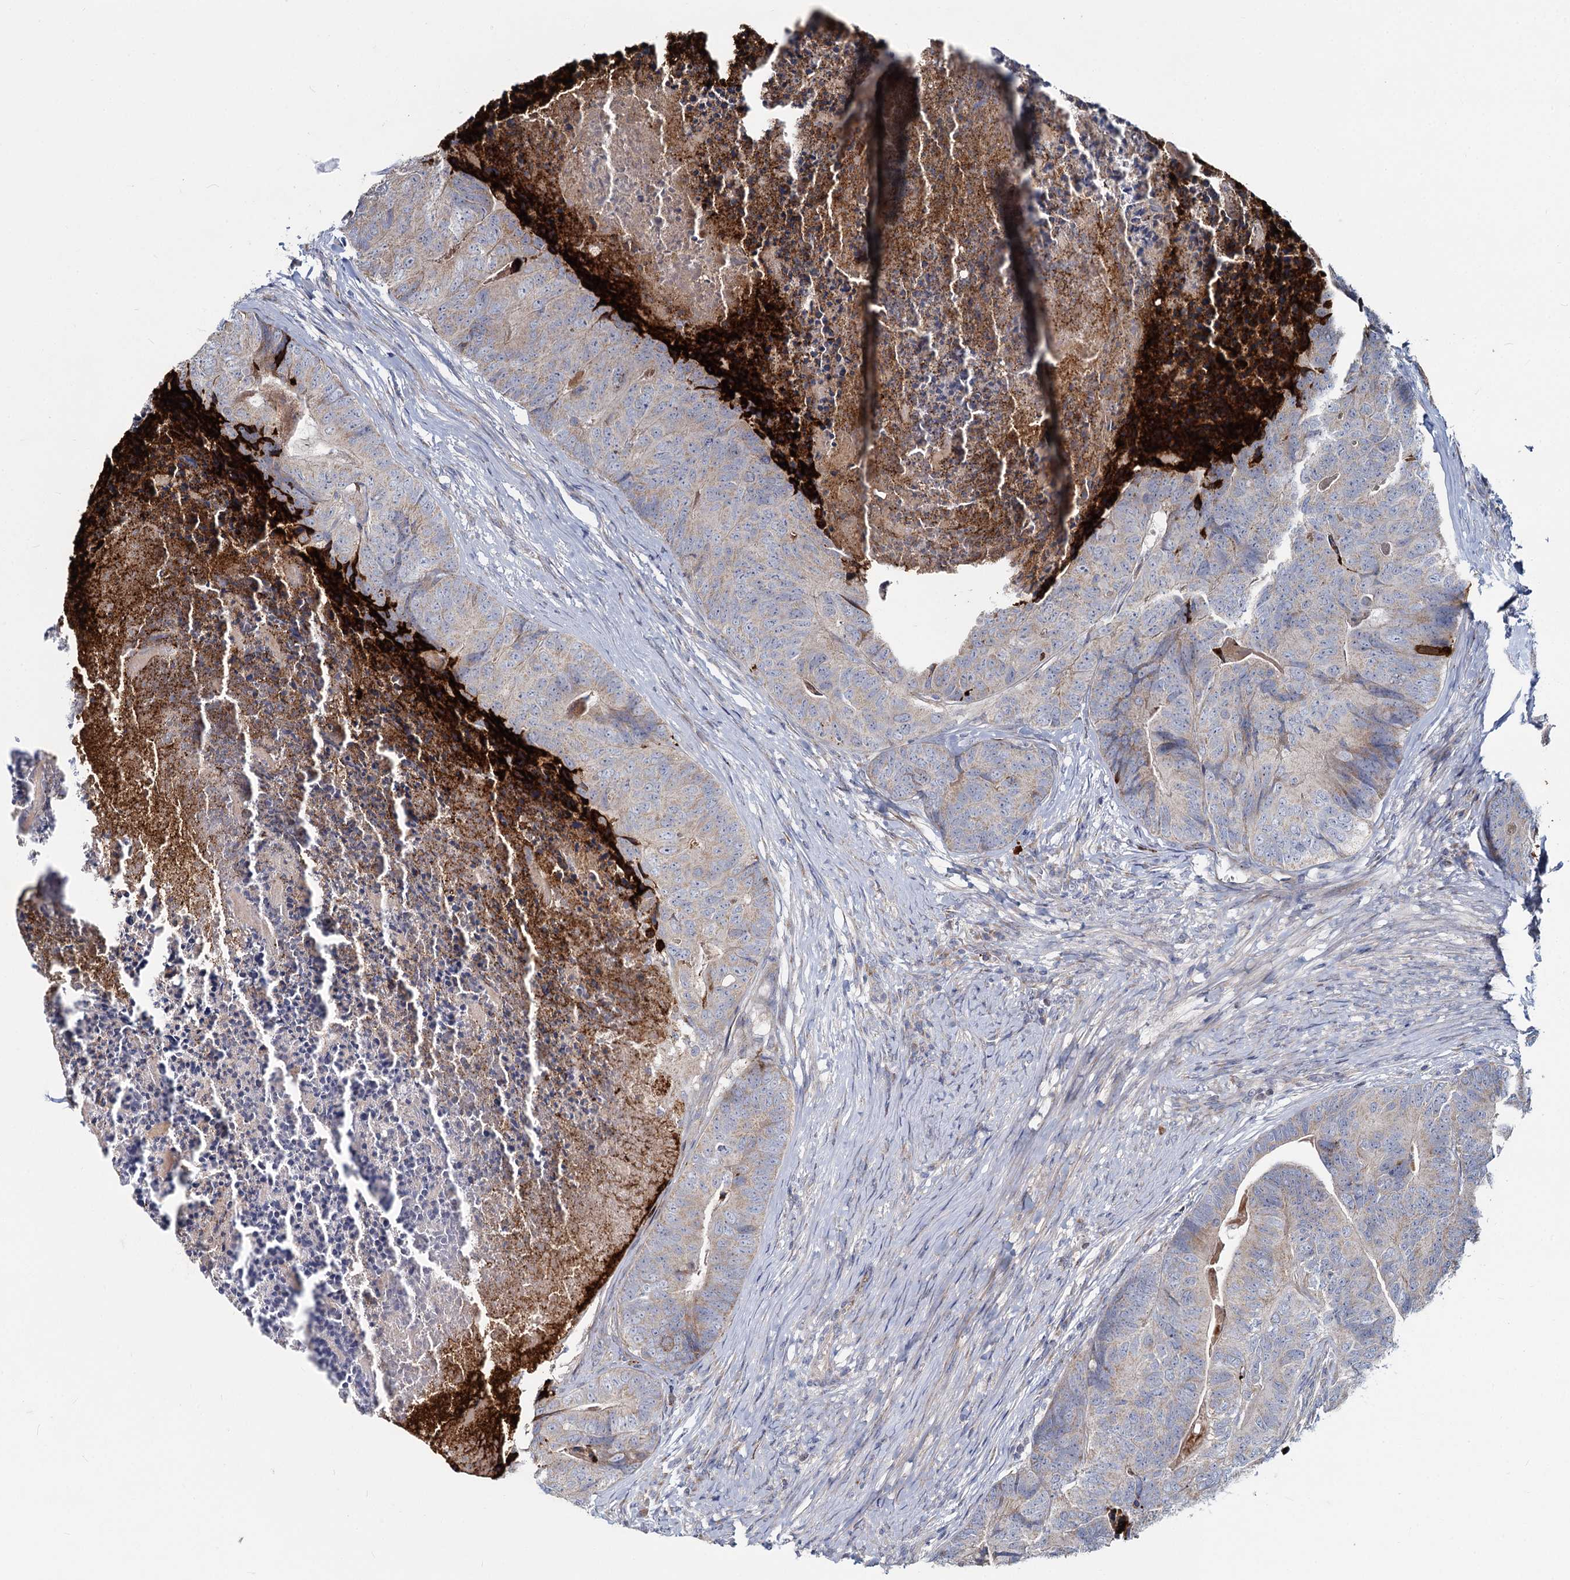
{"staining": {"intensity": "weak", "quantity": "<25%", "location": "cytoplasmic/membranous"}, "tissue": "colorectal cancer", "cell_type": "Tumor cells", "image_type": "cancer", "snomed": [{"axis": "morphology", "description": "Adenocarcinoma, NOS"}, {"axis": "topography", "description": "Colon"}], "caption": "A high-resolution photomicrograph shows immunohistochemistry (IHC) staining of colorectal cancer (adenocarcinoma), which shows no significant staining in tumor cells. (Stains: DAB IHC with hematoxylin counter stain, Microscopy: brightfield microscopy at high magnification).", "gene": "DCUN1D2", "patient": {"sex": "female", "age": 67}}